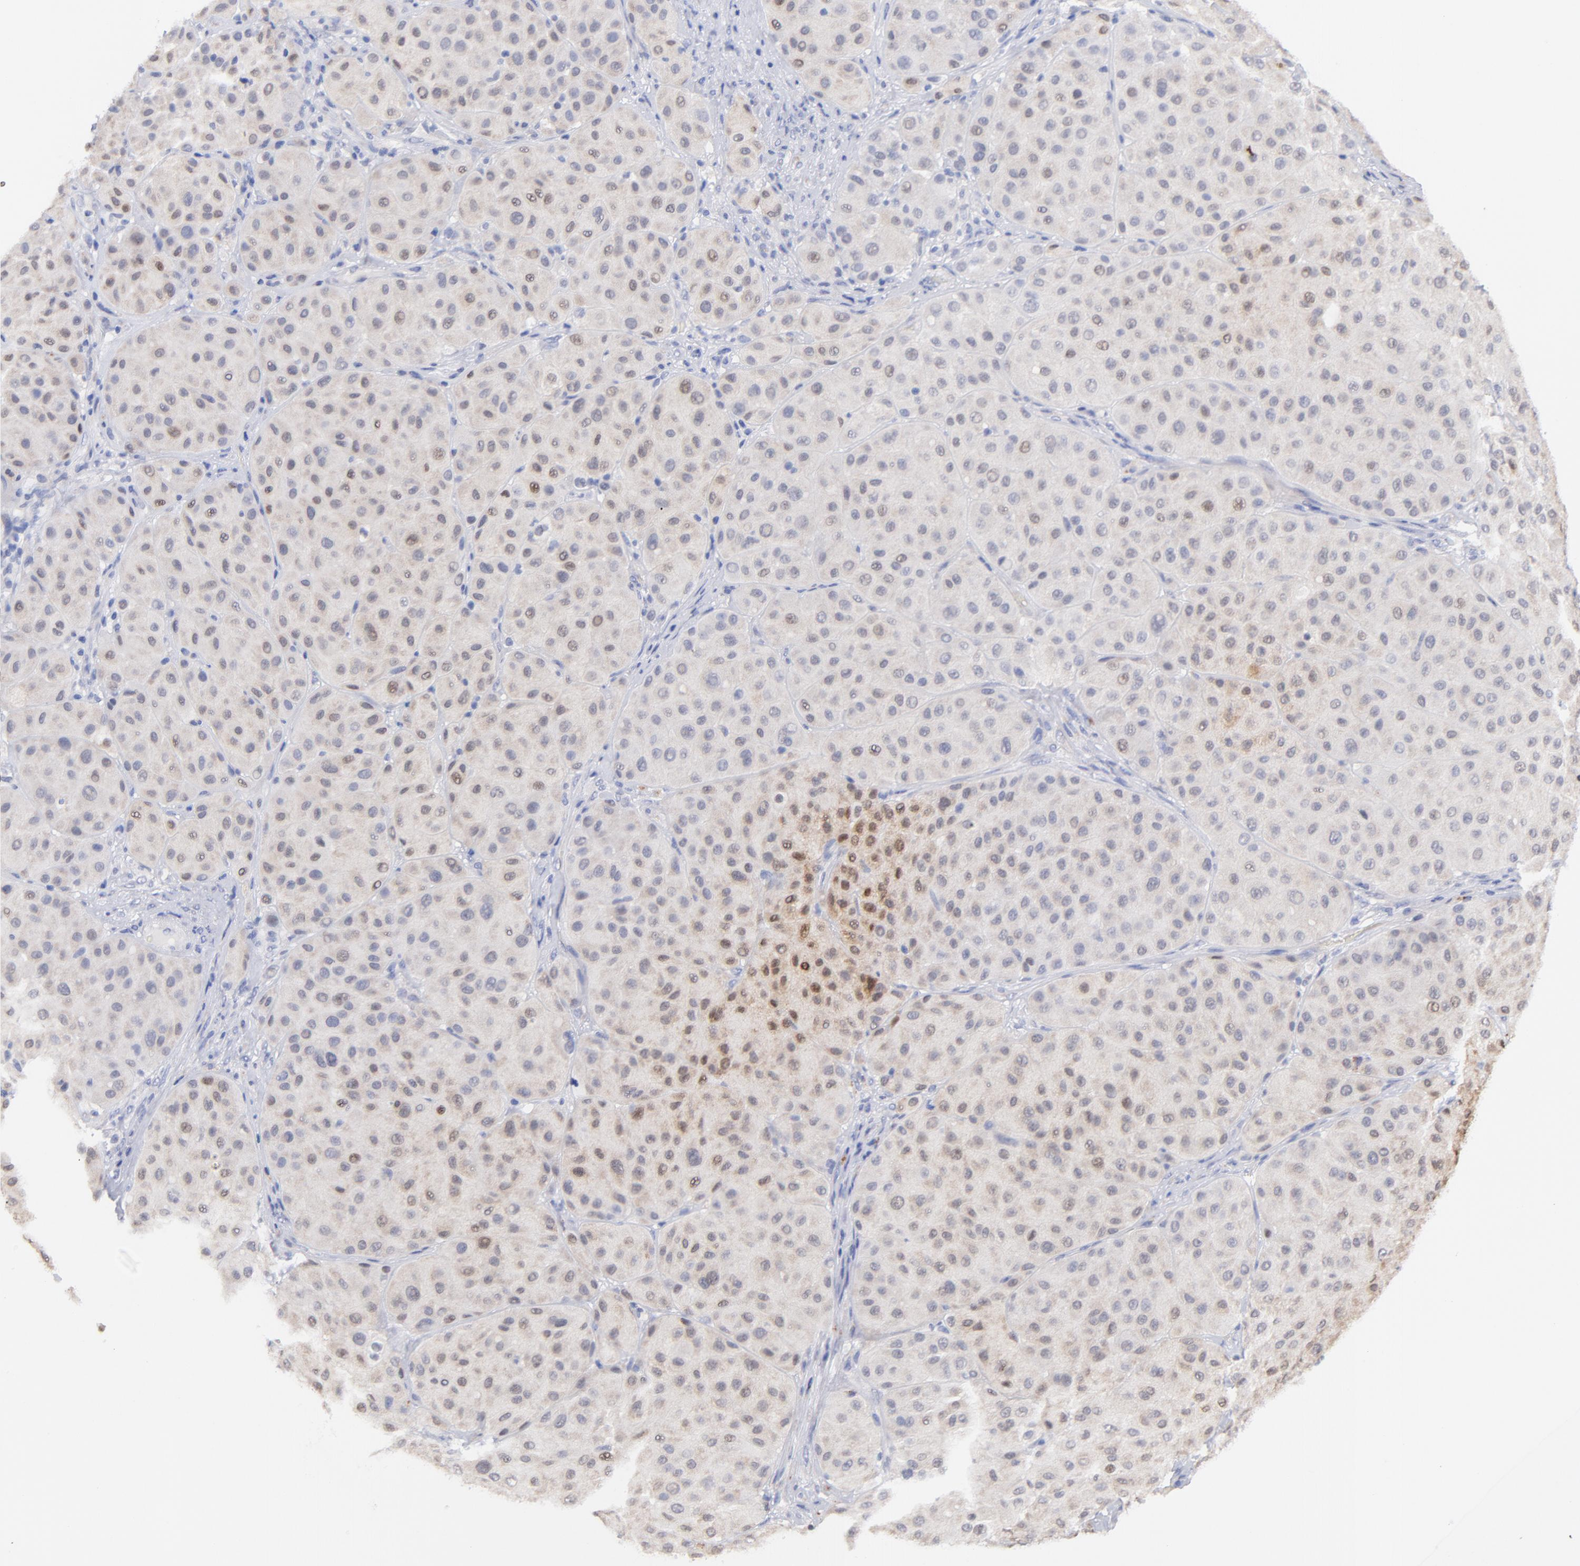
{"staining": {"intensity": "weak", "quantity": "25%-75%", "location": "nuclear"}, "tissue": "melanoma", "cell_type": "Tumor cells", "image_type": "cancer", "snomed": [{"axis": "morphology", "description": "Normal tissue, NOS"}, {"axis": "morphology", "description": "Malignant melanoma, Metastatic site"}, {"axis": "topography", "description": "Skin"}], "caption": "This image reveals immunohistochemistry staining of human malignant melanoma (metastatic site), with low weak nuclear positivity in approximately 25%-75% of tumor cells.", "gene": "CFAP57", "patient": {"sex": "male", "age": 41}}